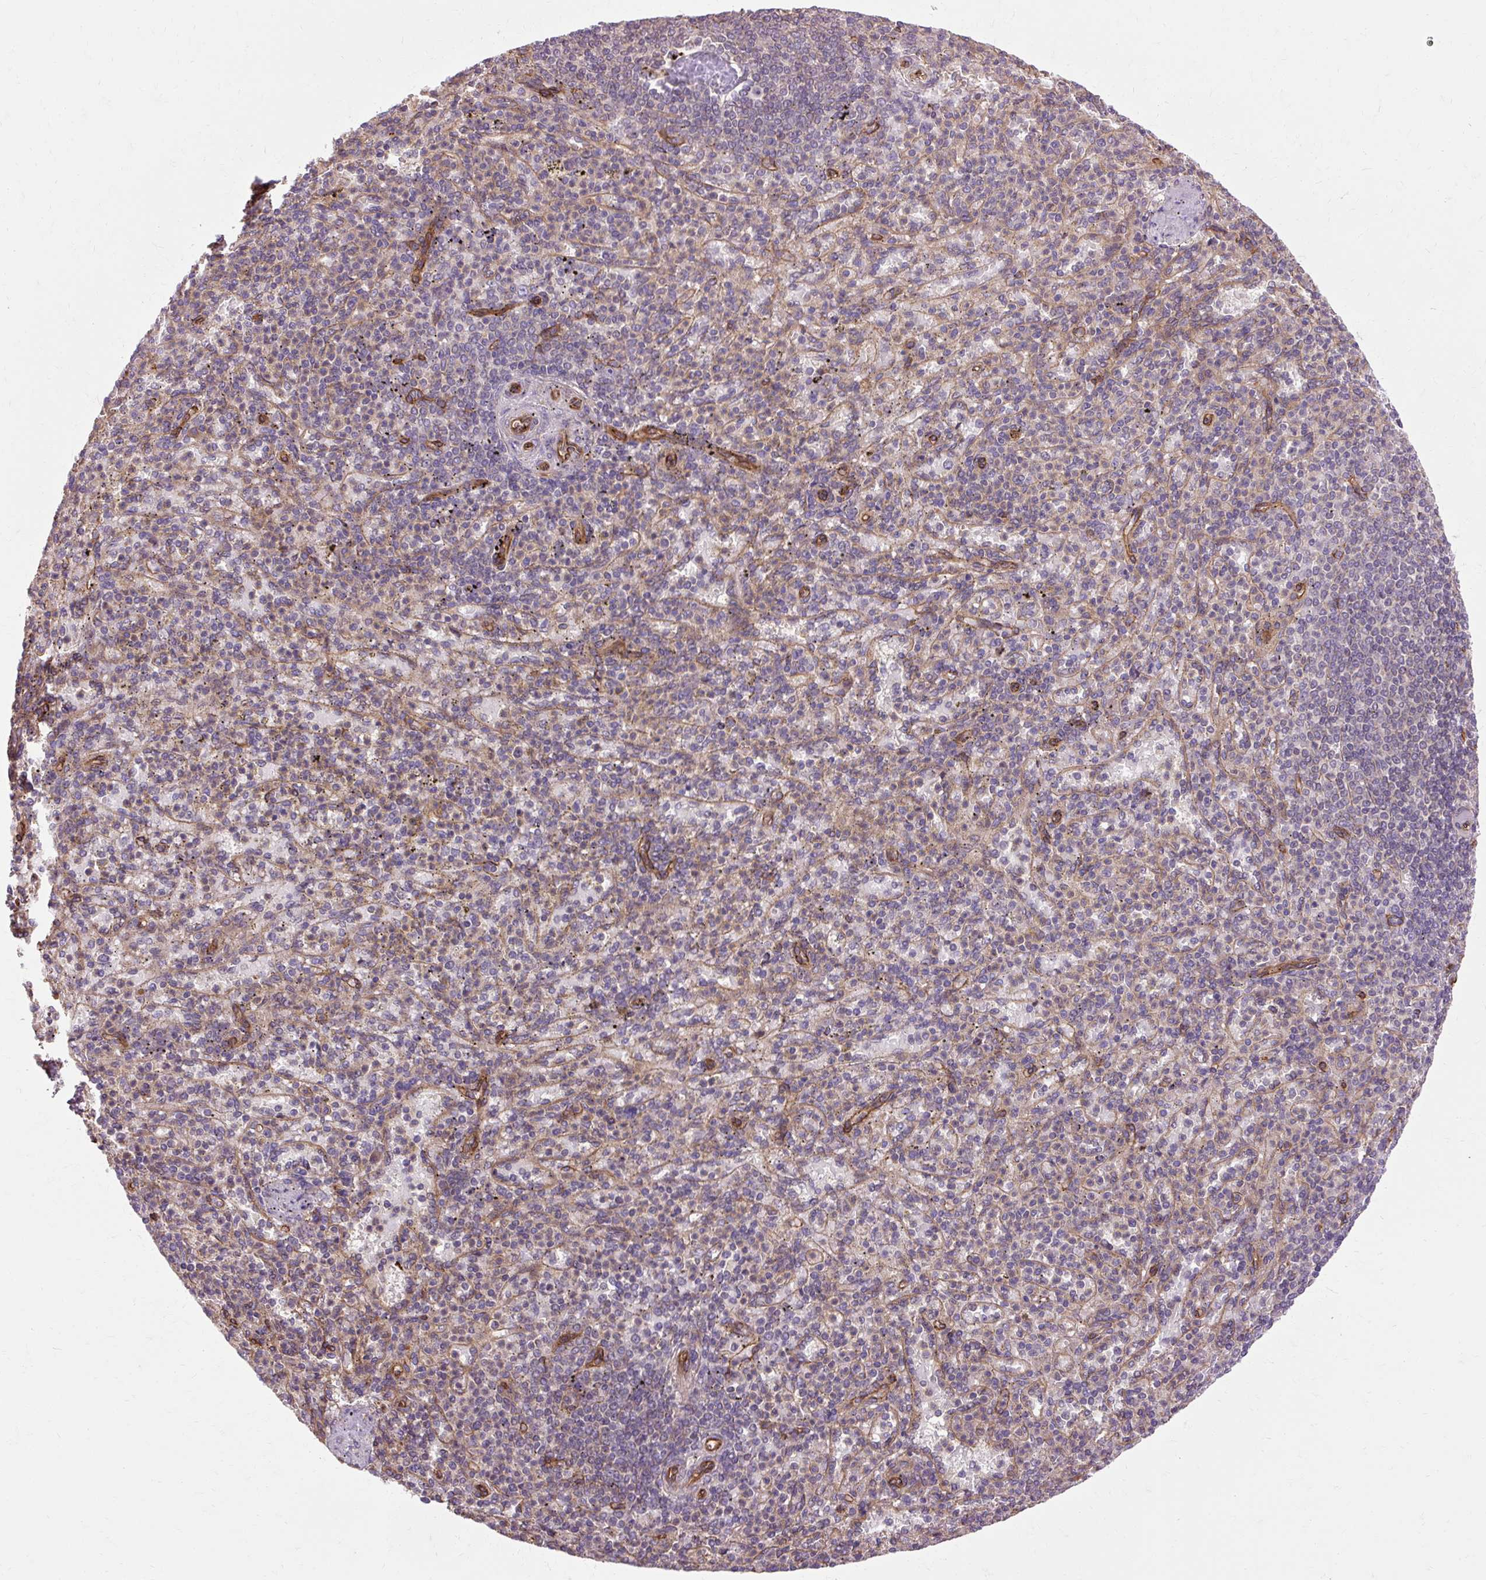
{"staining": {"intensity": "negative", "quantity": "none", "location": "none"}, "tissue": "spleen", "cell_type": "Cells in red pulp", "image_type": "normal", "snomed": [{"axis": "morphology", "description": "Normal tissue, NOS"}, {"axis": "topography", "description": "Spleen"}], "caption": "Immunohistochemical staining of unremarkable human spleen displays no significant positivity in cells in red pulp.", "gene": "CCDC93", "patient": {"sex": "female", "age": 74}}